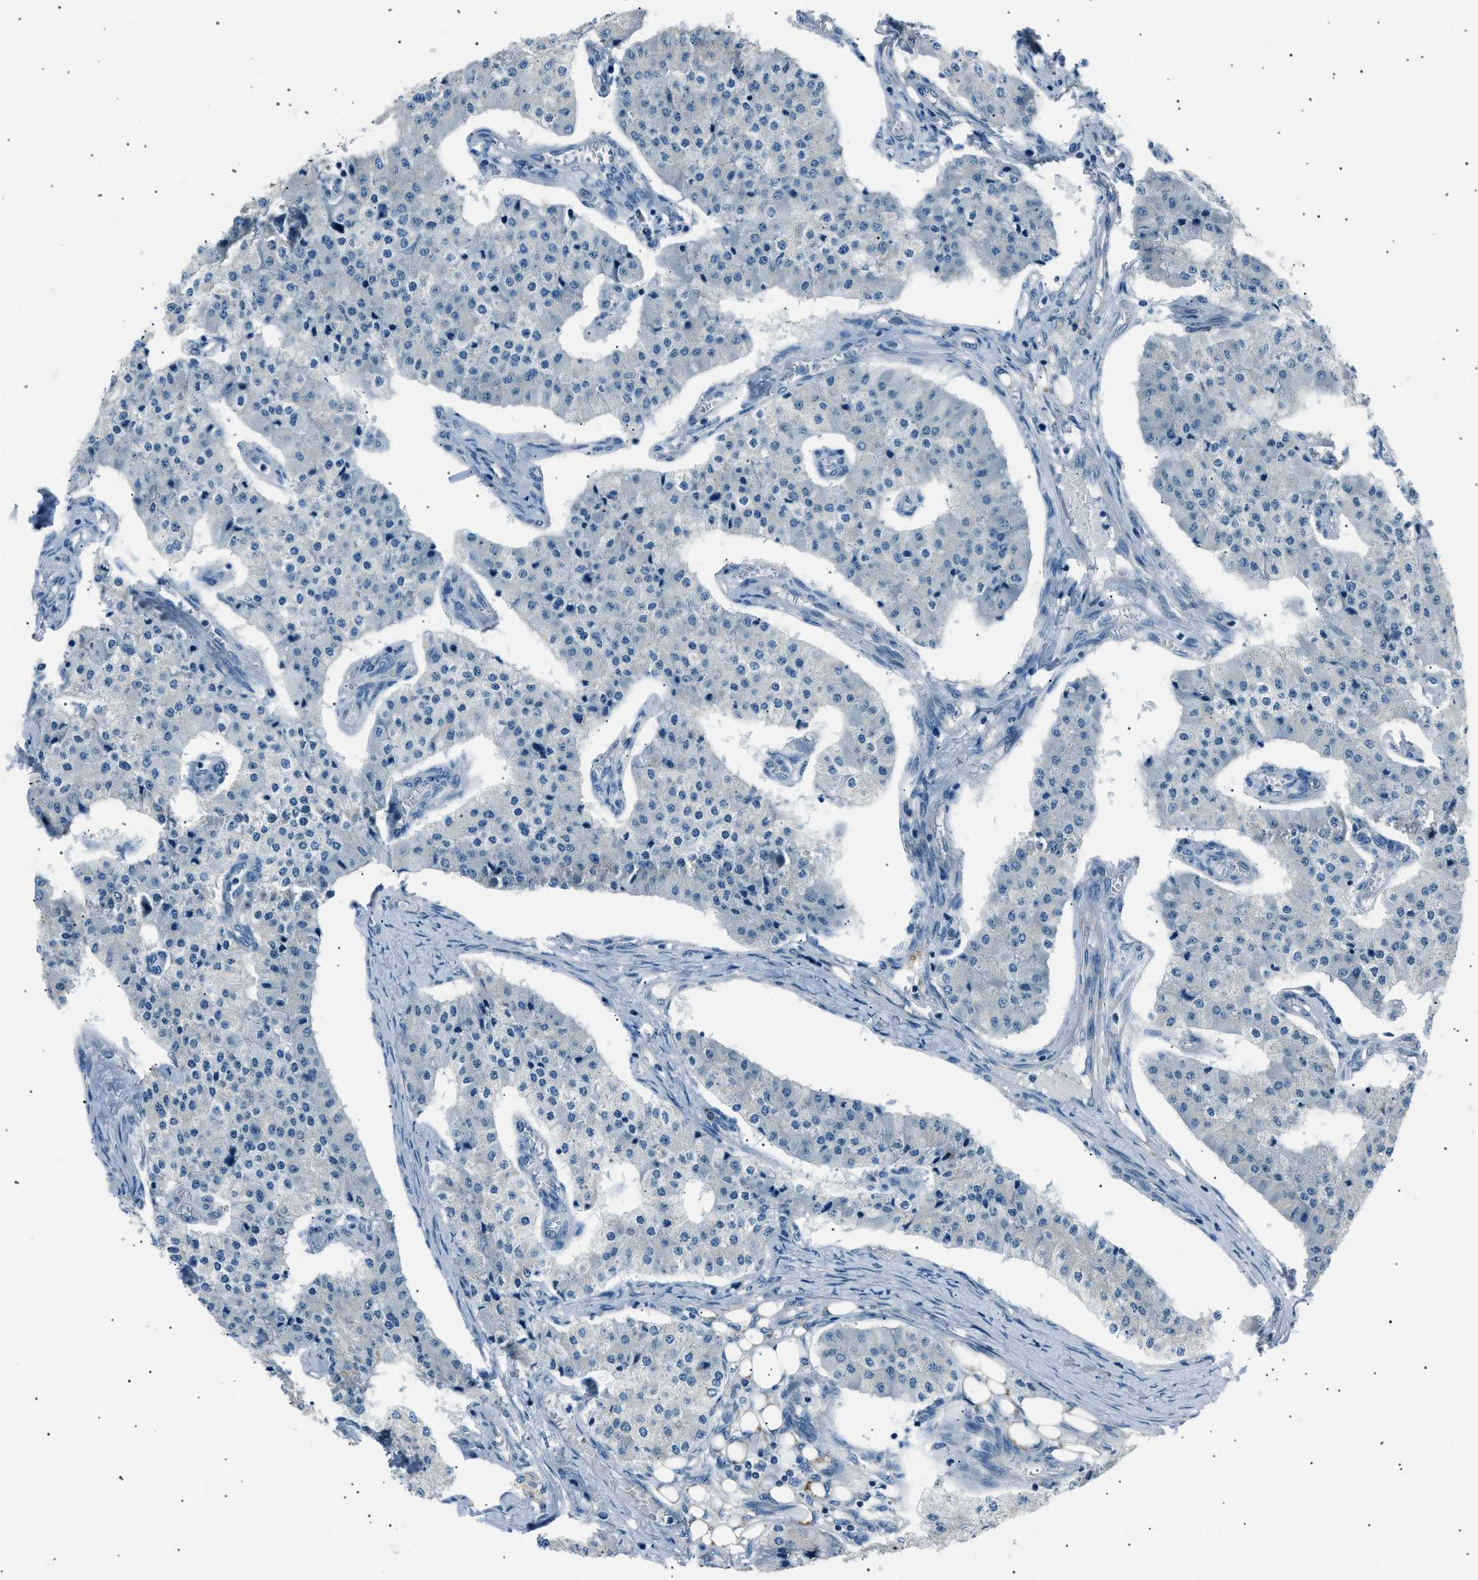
{"staining": {"intensity": "negative", "quantity": "none", "location": "none"}, "tissue": "carcinoid", "cell_type": "Tumor cells", "image_type": "cancer", "snomed": [{"axis": "morphology", "description": "Carcinoid, malignant, NOS"}, {"axis": "topography", "description": "Colon"}], "caption": "Protein analysis of carcinoid exhibits no significant expression in tumor cells. The staining is performed using DAB (3,3'-diaminobenzidine) brown chromogen with nuclei counter-stained in using hematoxylin.", "gene": "LRRC37B", "patient": {"sex": "female", "age": 52}}